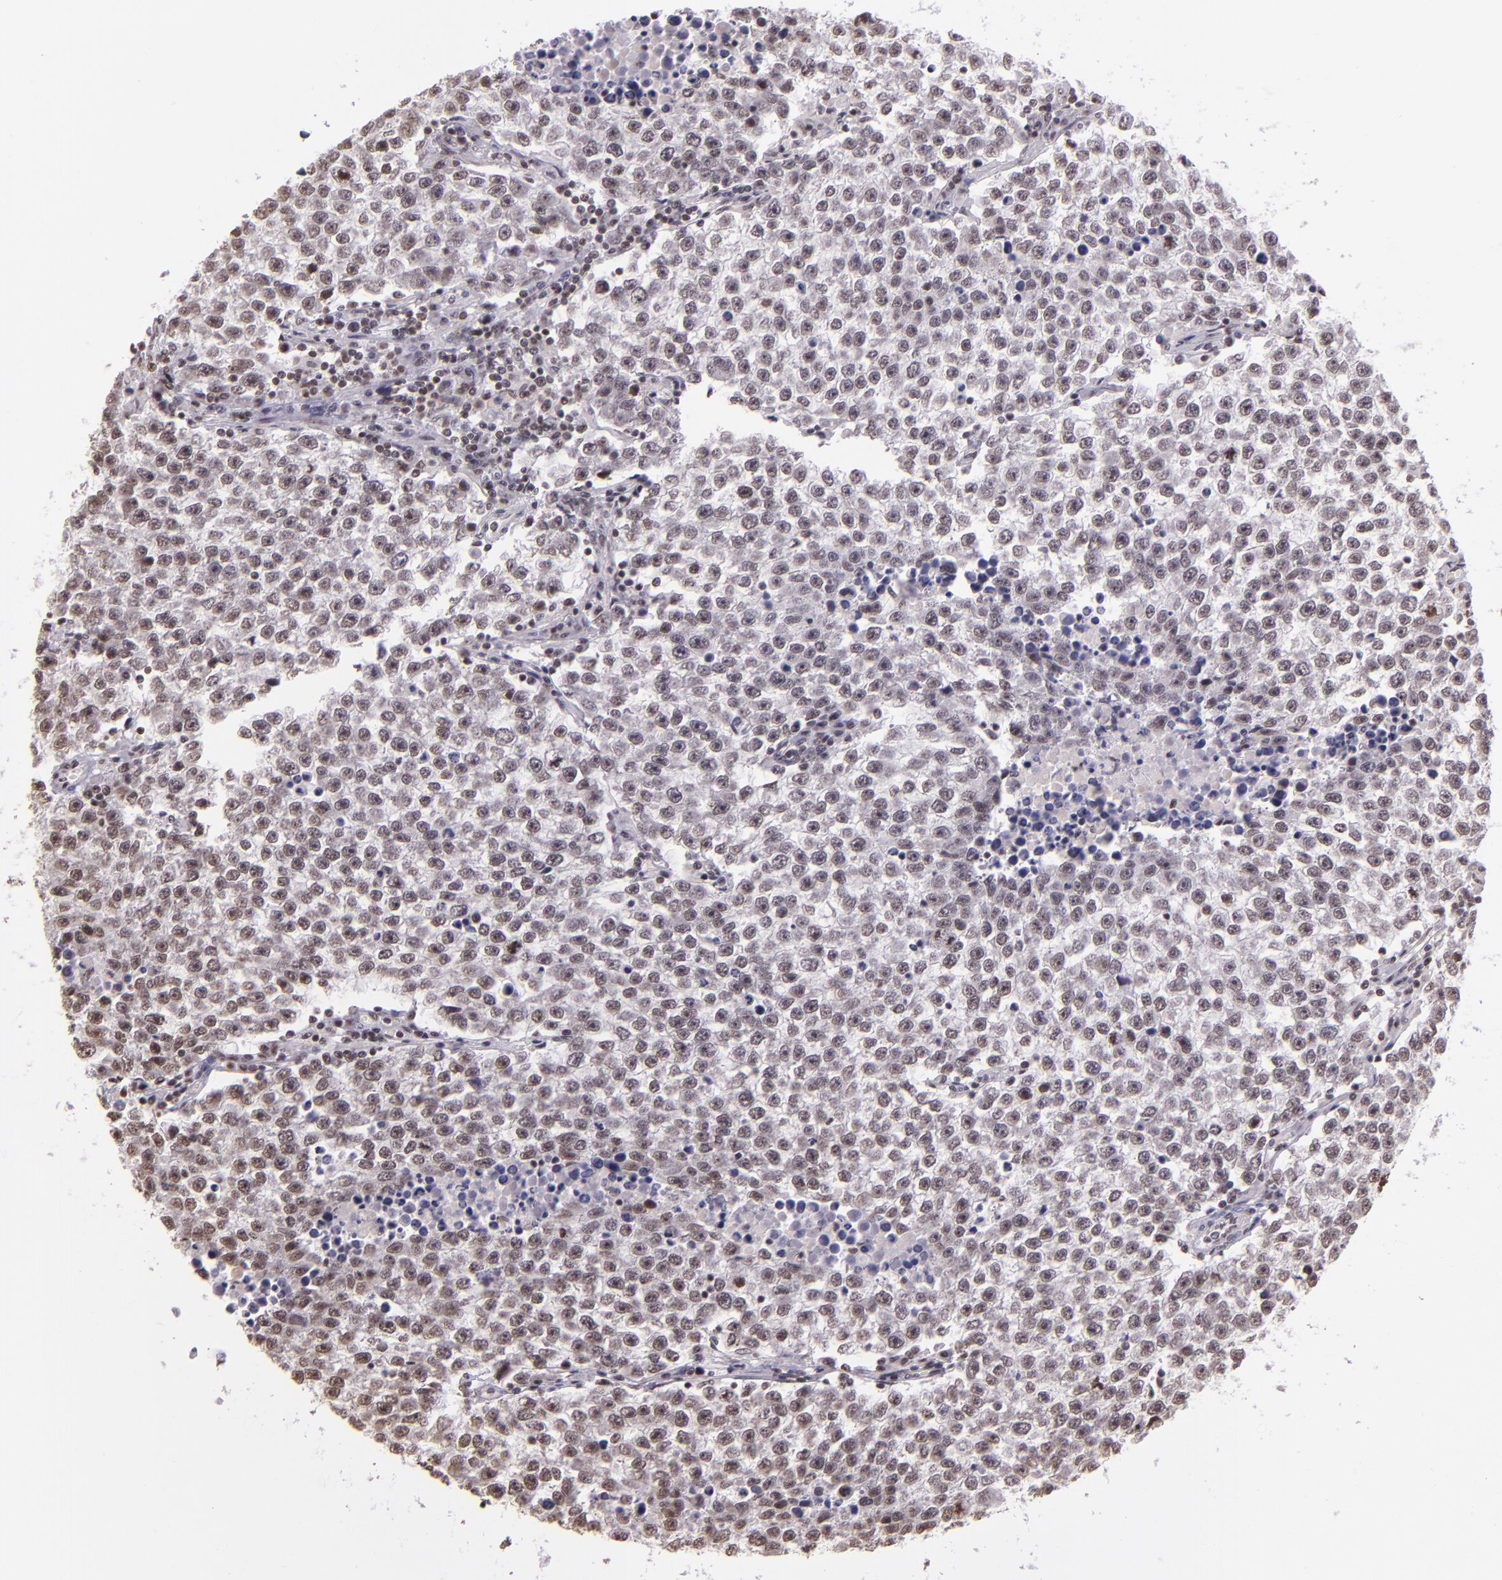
{"staining": {"intensity": "weak", "quantity": "25%-75%", "location": "nuclear"}, "tissue": "testis cancer", "cell_type": "Tumor cells", "image_type": "cancer", "snomed": [{"axis": "morphology", "description": "Seminoma, NOS"}, {"axis": "topography", "description": "Testis"}], "caption": "Tumor cells exhibit low levels of weak nuclear staining in approximately 25%-75% of cells in human testis cancer.", "gene": "USF1", "patient": {"sex": "male", "age": 36}}